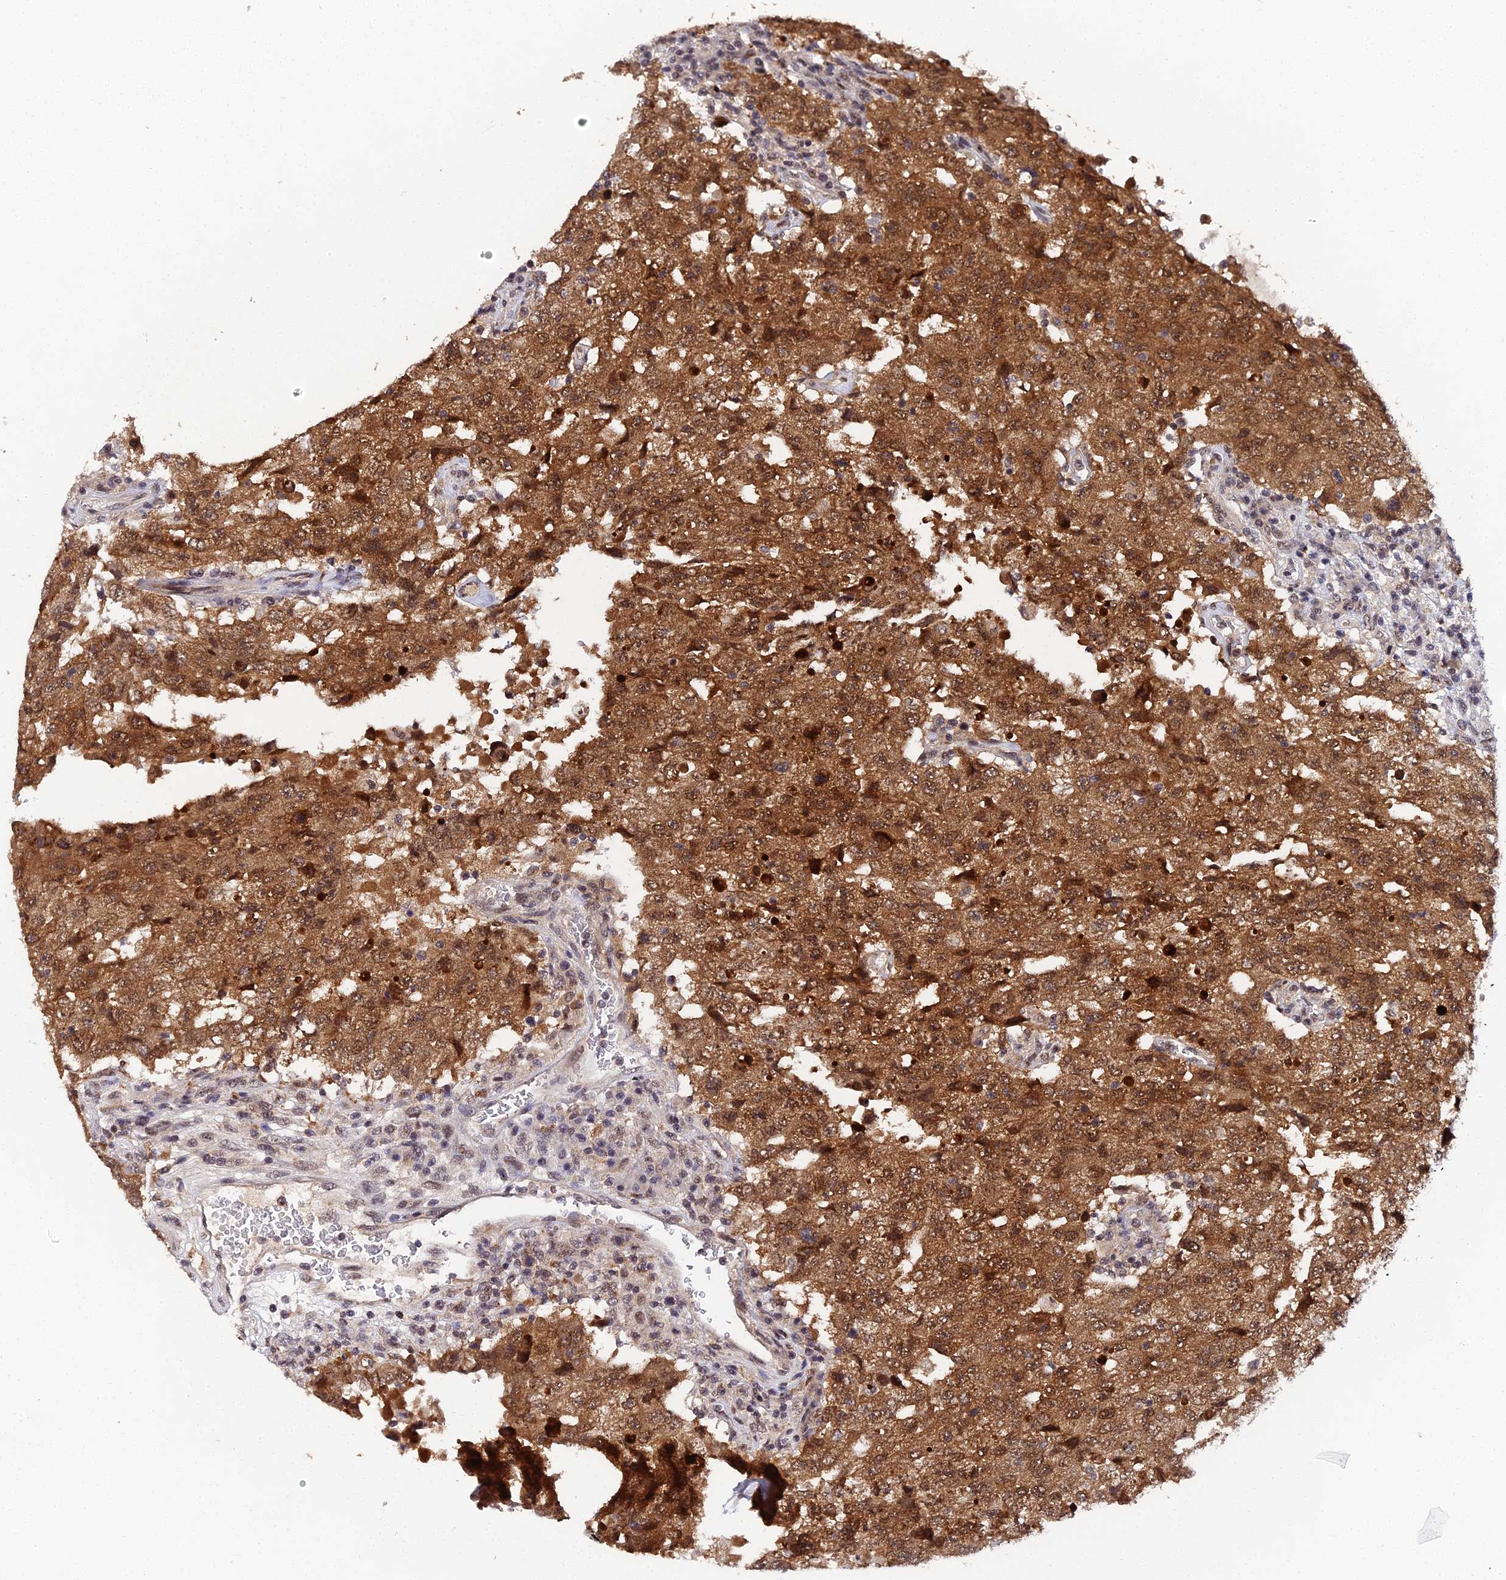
{"staining": {"intensity": "strong", "quantity": ">75%", "location": "cytoplasmic/membranous,nuclear"}, "tissue": "testis cancer", "cell_type": "Tumor cells", "image_type": "cancer", "snomed": [{"axis": "morphology", "description": "Carcinoma, Embryonal, NOS"}, {"axis": "topography", "description": "Testis"}], "caption": "This micrograph displays embryonal carcinoma (testis) stained with immunohistochemistry (IHC) to label a protein in brown. The cytoplasmic/membranous and nuclear of tumor cells show strong positivity for the protein. Nuclei are counter-stained blue.", "gene": "MAGOHB", "patient": {"sex": "male", "age": 26}}